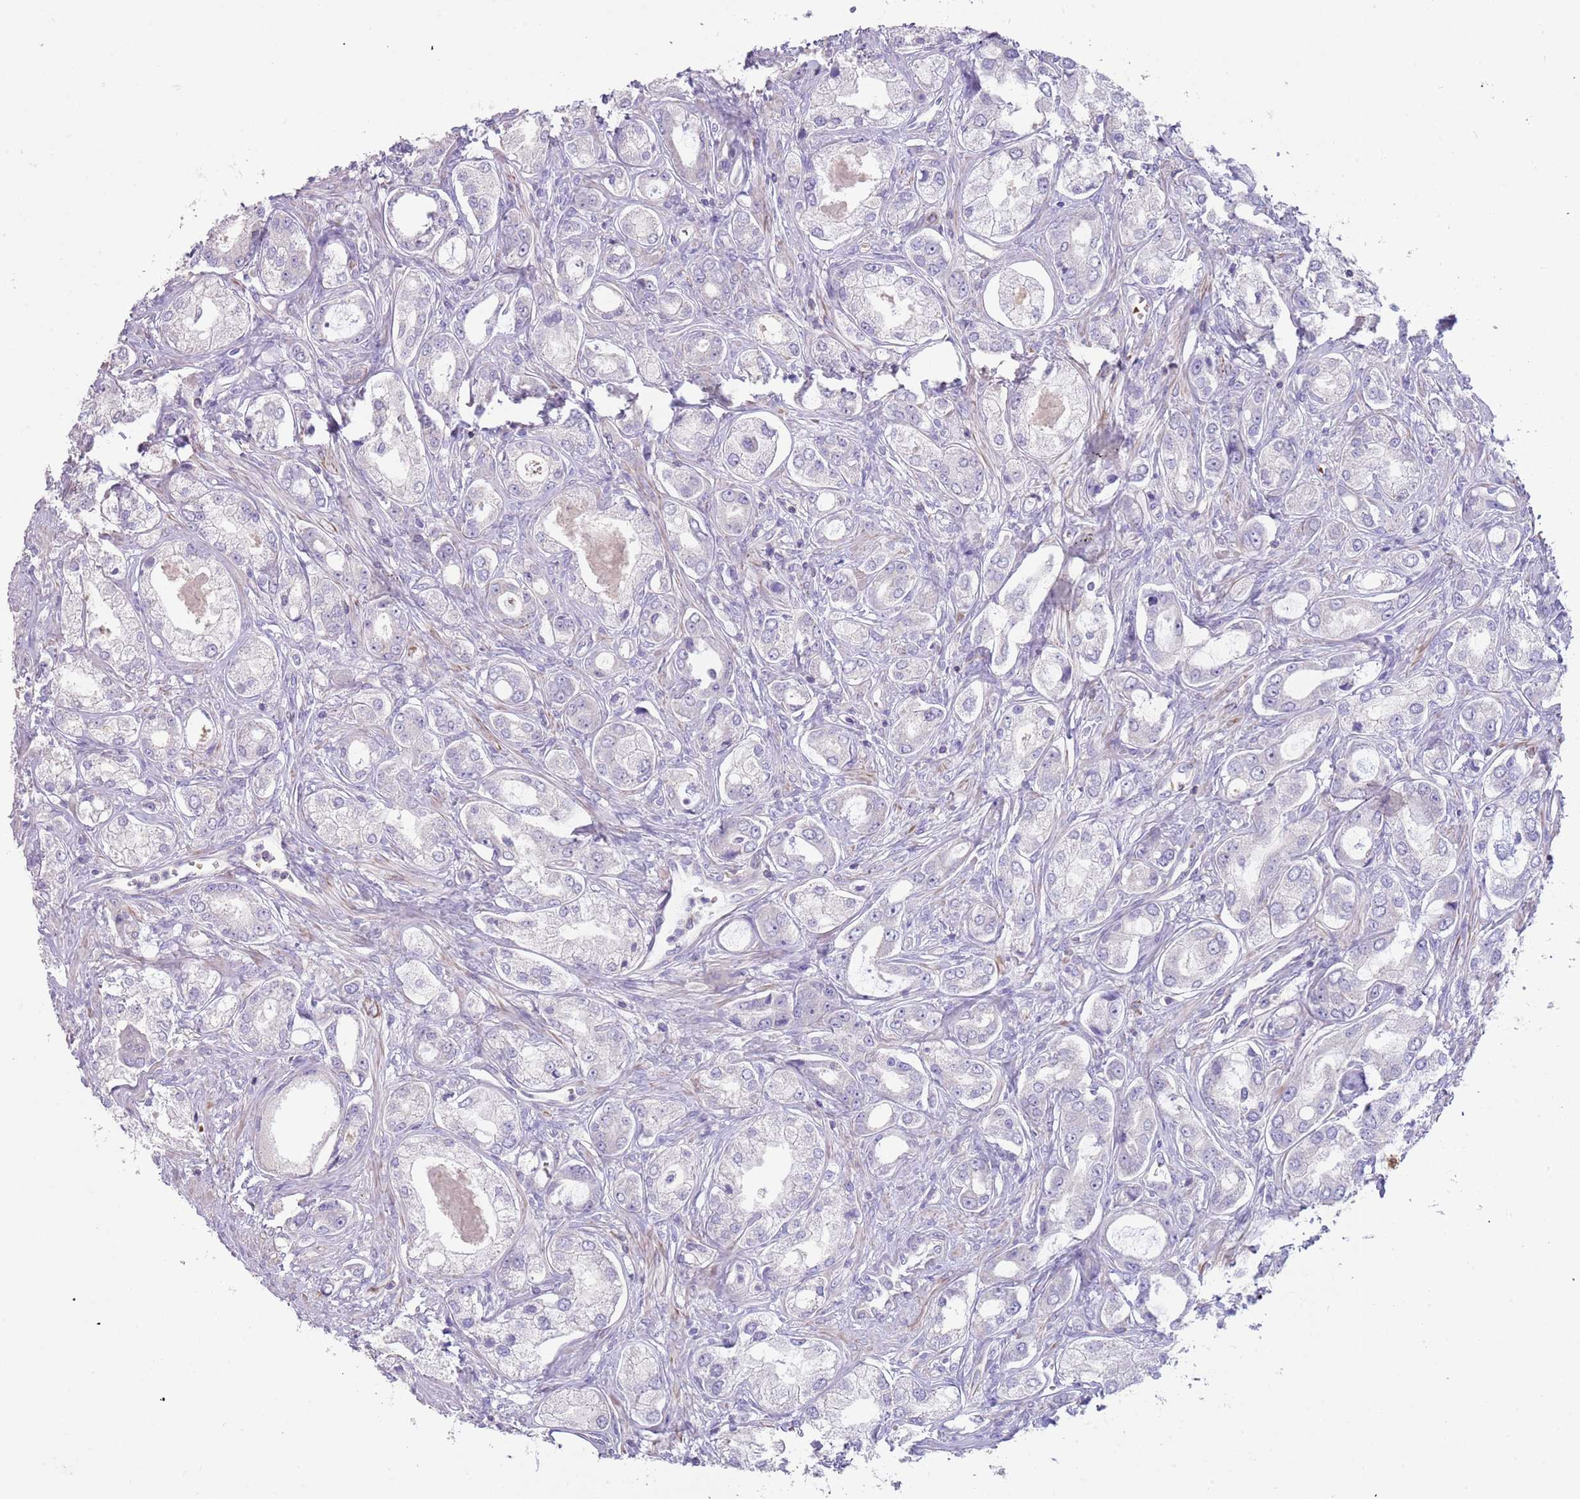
{"staining": {"intensity": "negative", "quantity": "none", "location": "none"}, "tissue": "prostate cancer", "cell_type": "Tumor cells", "image_type": "cancer", "snomed": [{"axis": "morphology", "description": "Adenocarcinoma, Low grade"}, {"axis": "topography", "description": "Prostate"}], "caption": "High magnification brightfield microscopy of prostate low-grade adenocarcinoma stained with DAB (3,3'-diaminobenzidine) (brown) and counterstained with hematoxylin (blue): tumor cells show no significant positivity. (IHC, brightfield microscopy, high magnification).", "gene": "ZNF14", "patient": {"sex": "male", "age": 68}}